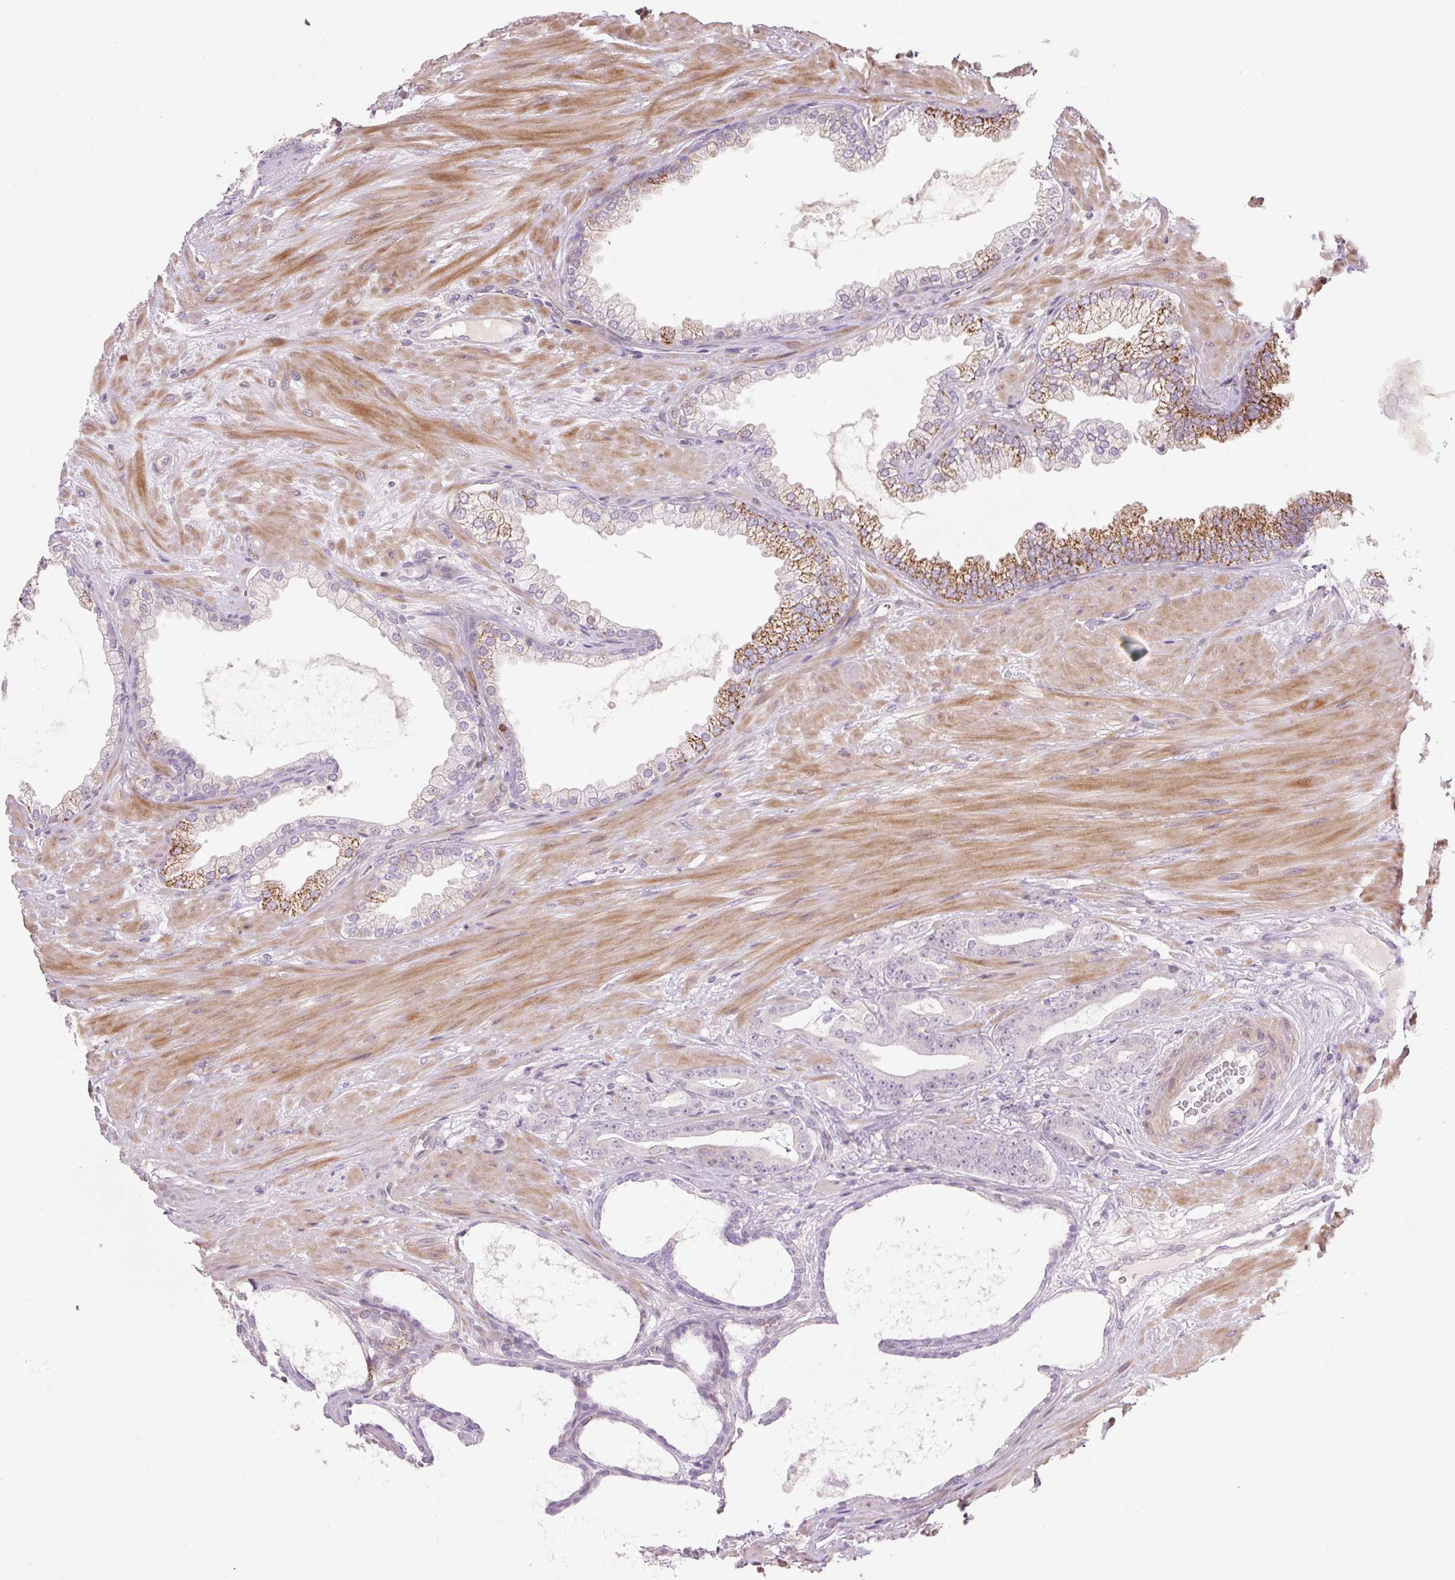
{"staining": {"intensity": "negative", "quantity": "none", "location": "none"}, "tissue": "prostate cancer", "cell_type": "Tumor cells", "image_type": "cancer", "snomed": [{"axis": "morphology", "description": "Adenocarcinoma, Low grade"}, {"axis": "topography", "description": "Prostate"}], "caption": "Photomicrograph shows no significant protein positivity in tumor cells of low-grade adenocarcinoma (prostate).", "gene": "ZNF552", "patient": {"sex": "male", "age": 61}}